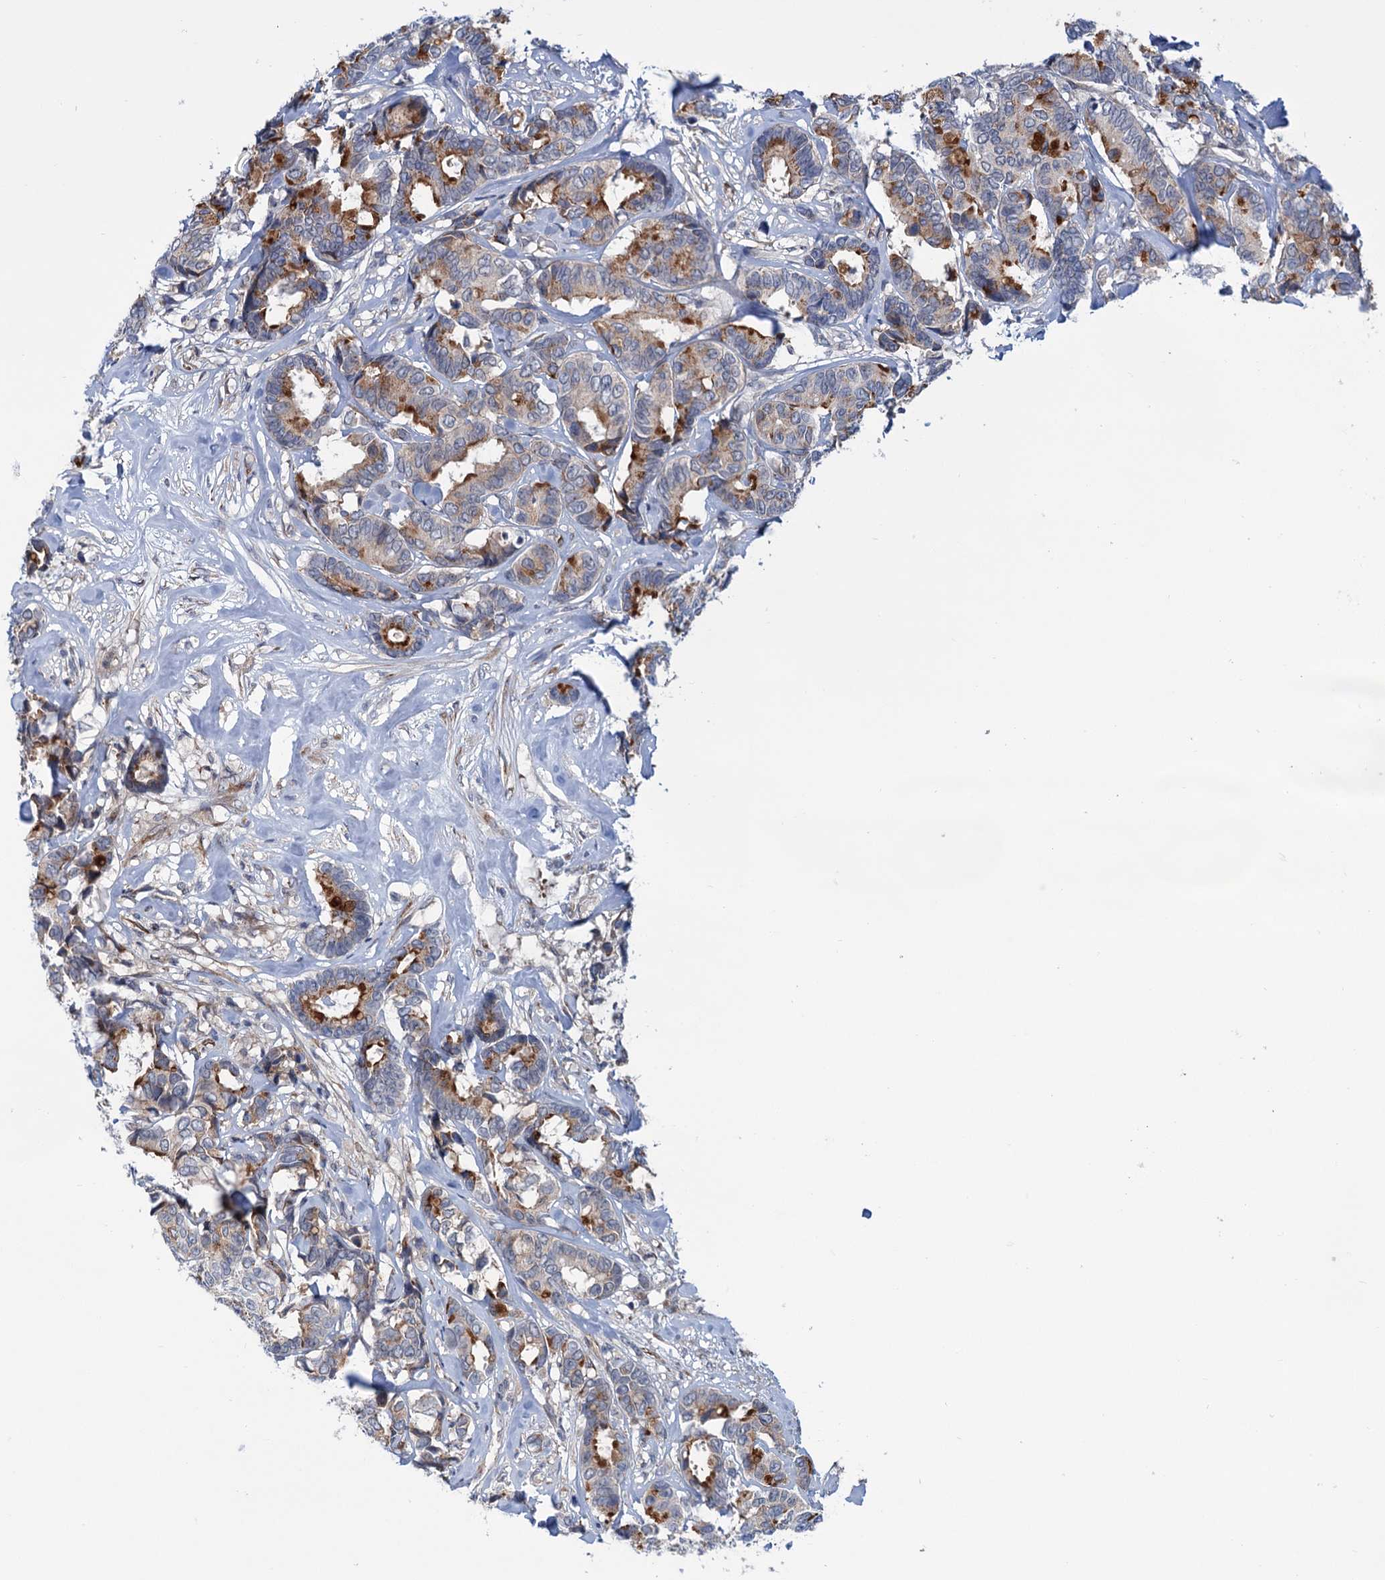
{"staining": {"intensity": "strong", "quantity": "25%-75%", "location": "cytoplasmic/membranous"}, "tissue": "breast cancer", "cell_type": "Tumor cells", "image_type": "cancer", "snomed": [{"axis": "morphology", "description": "Duct carcinoma"}, {"axis": "topography", "description": "Breast"}], "caption": "IHC of breast invasive ductal carcinoma shows high levels of strong cytoplasmic/membranous staining in about 25%-75% of tumor cells.", "gene": "ELP4", "patient": {"sex": "female", "age": 87}}